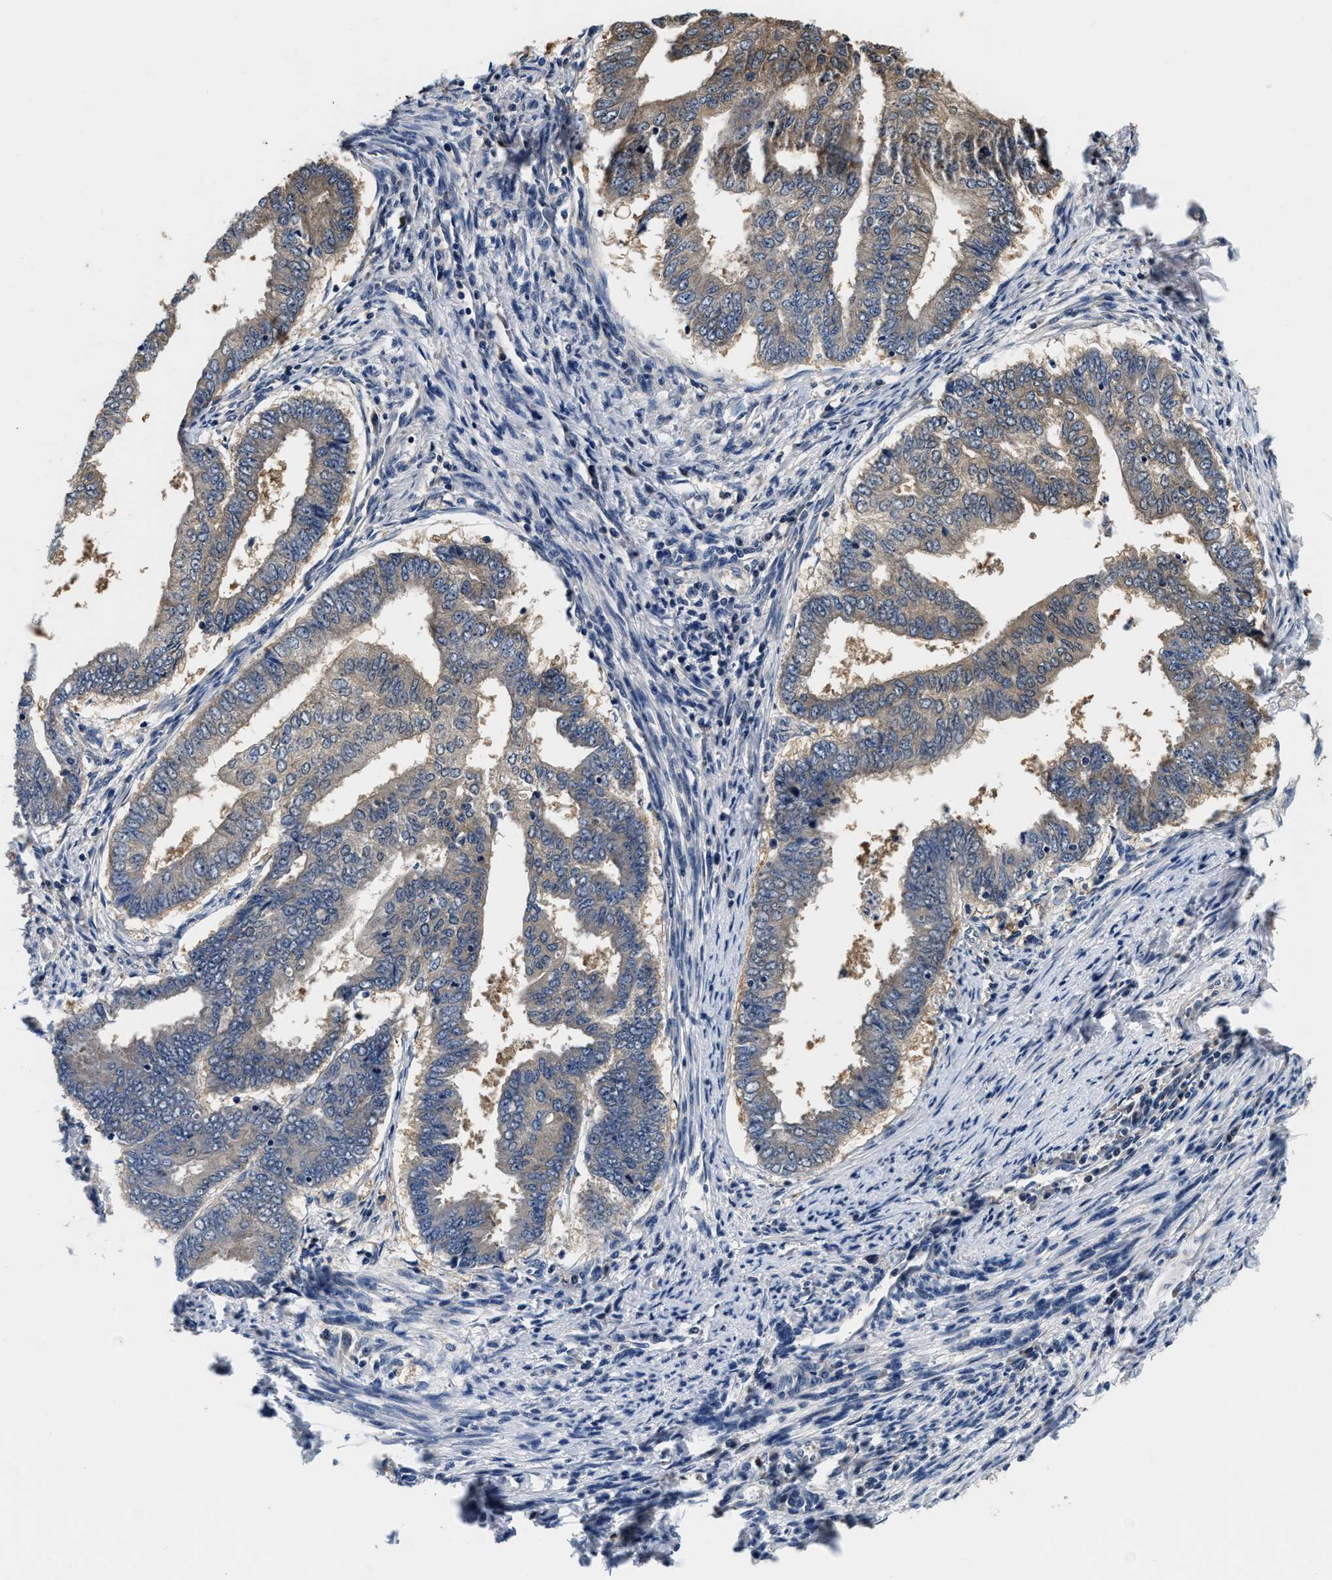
{"staining": {"intensity": "weak", "quantity": "25%-75%", "location": "cytoplasmic/membranous"}, "tissue": "endometrial cancer", "cell_type": "Tumor cells", "image_type": "cancer", "snomed": [{"axis": "morphology", "description": "Polyp, NOS"}, {"axis": "morphology", "description": "Adenocarcinoma, NOS"}, {"axis": "morphology", "description": "Adenoma, NOS"}, {"axis": "topography", "description": "Endometrium"}], "caption": "An image of endometrial adenocarcinoma stained for a protein demonstrates weak cytoplasmic/membranous brown staining in tumor cells.", "gene": "PHPT1", "patient": {"sex": "female", "age": 79}}